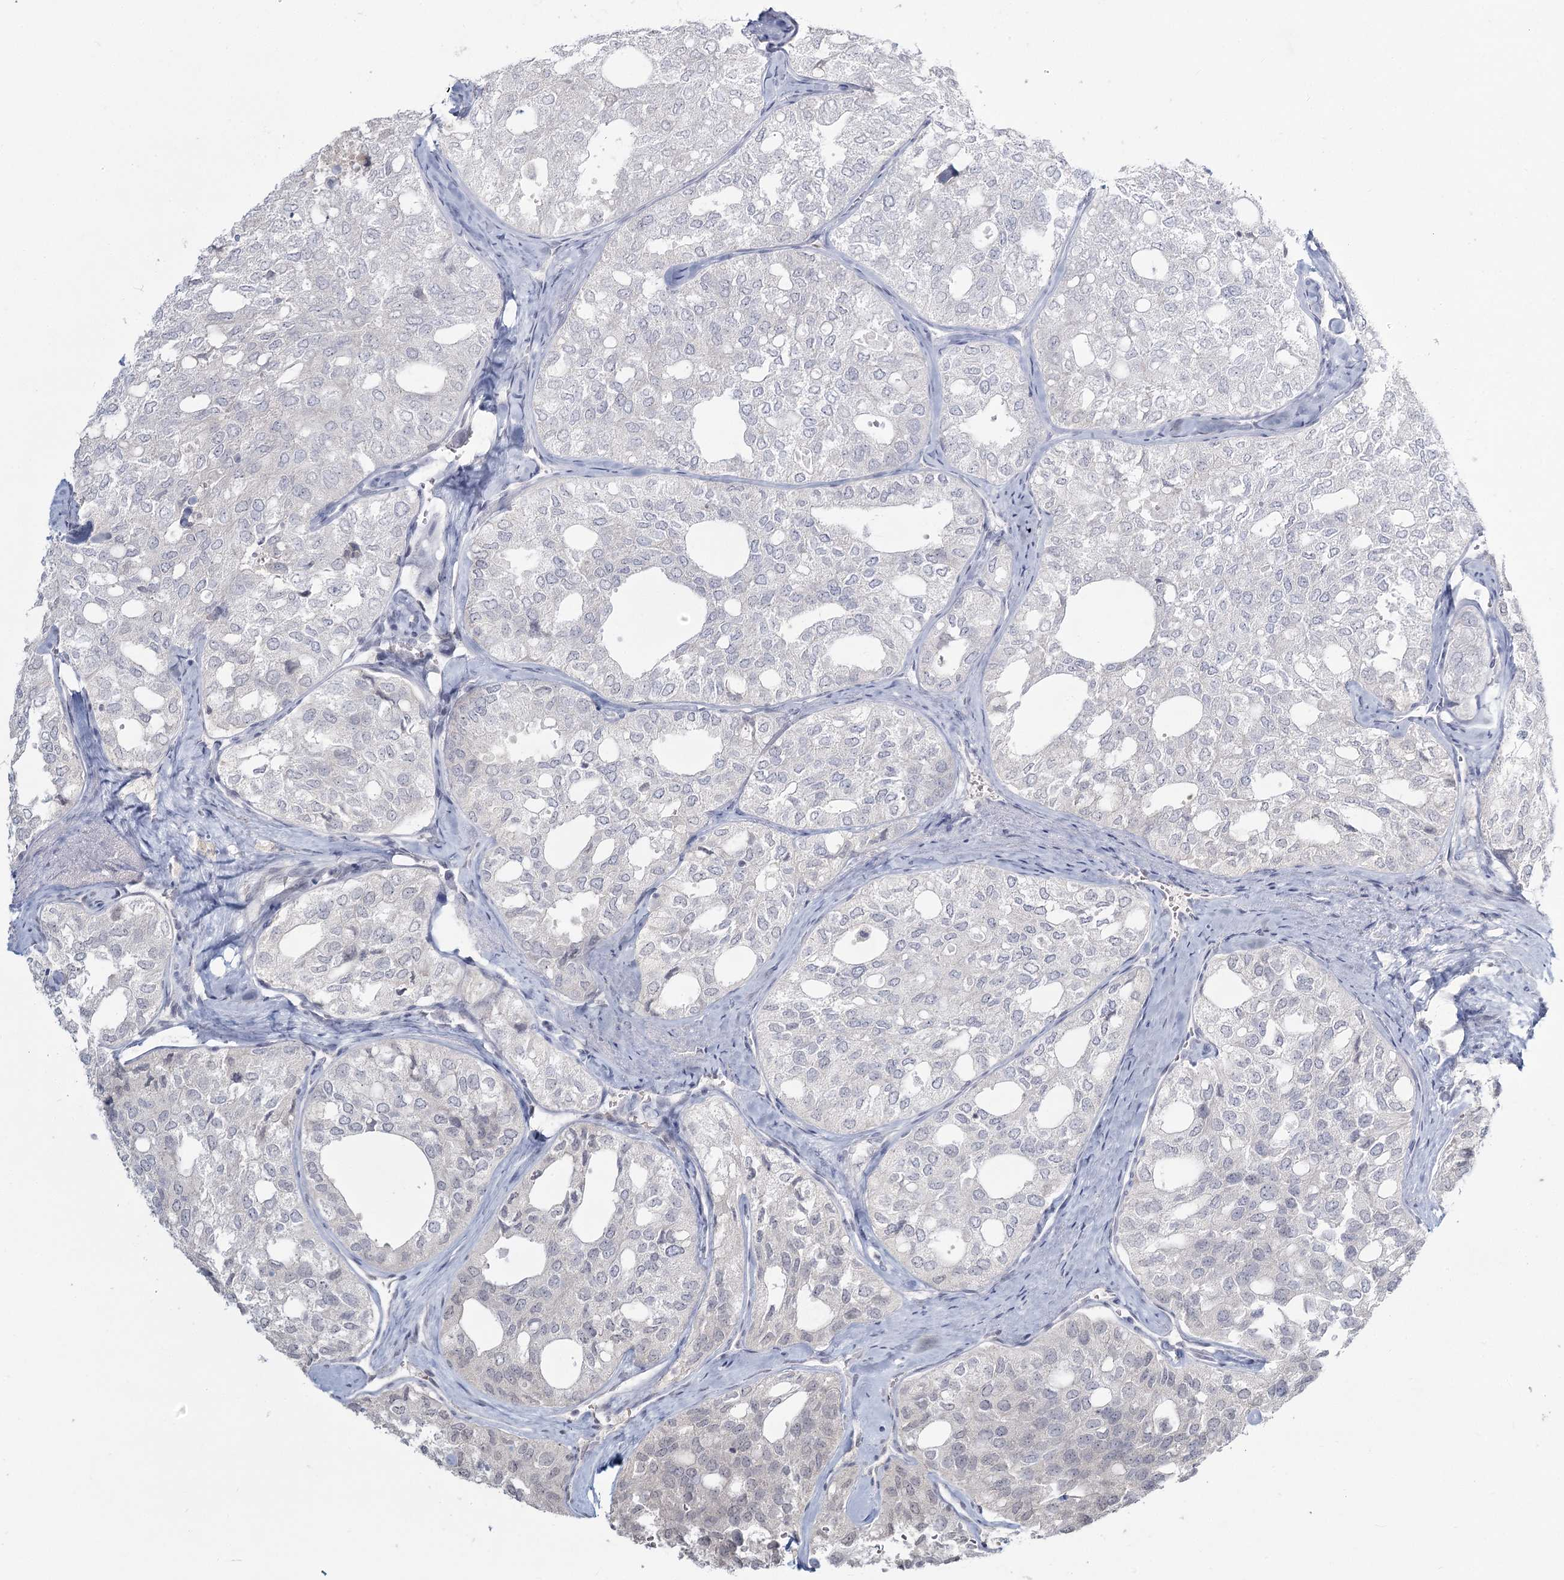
{"staining": {"intensity": "negative", "quantity": "none", "location": "none"}, "tissue": "thyroid cancer", "cell_type": "Tumor cells", "image_type": "cancer", "snomed": [{"axis": "morphology", "description": "Follicular adenoma carcinoma, NOS"}, {"axis": "topography", "description": "Thyroid gland"}], "caption": "This is a micrograph of immunohistochemistry staining of thyroid cancer (follicular adenoma carcinoma), which shows no expression in tumor cells.", "gene": "LY6G5C", "patient": {"sex": "male", "age": 75}}